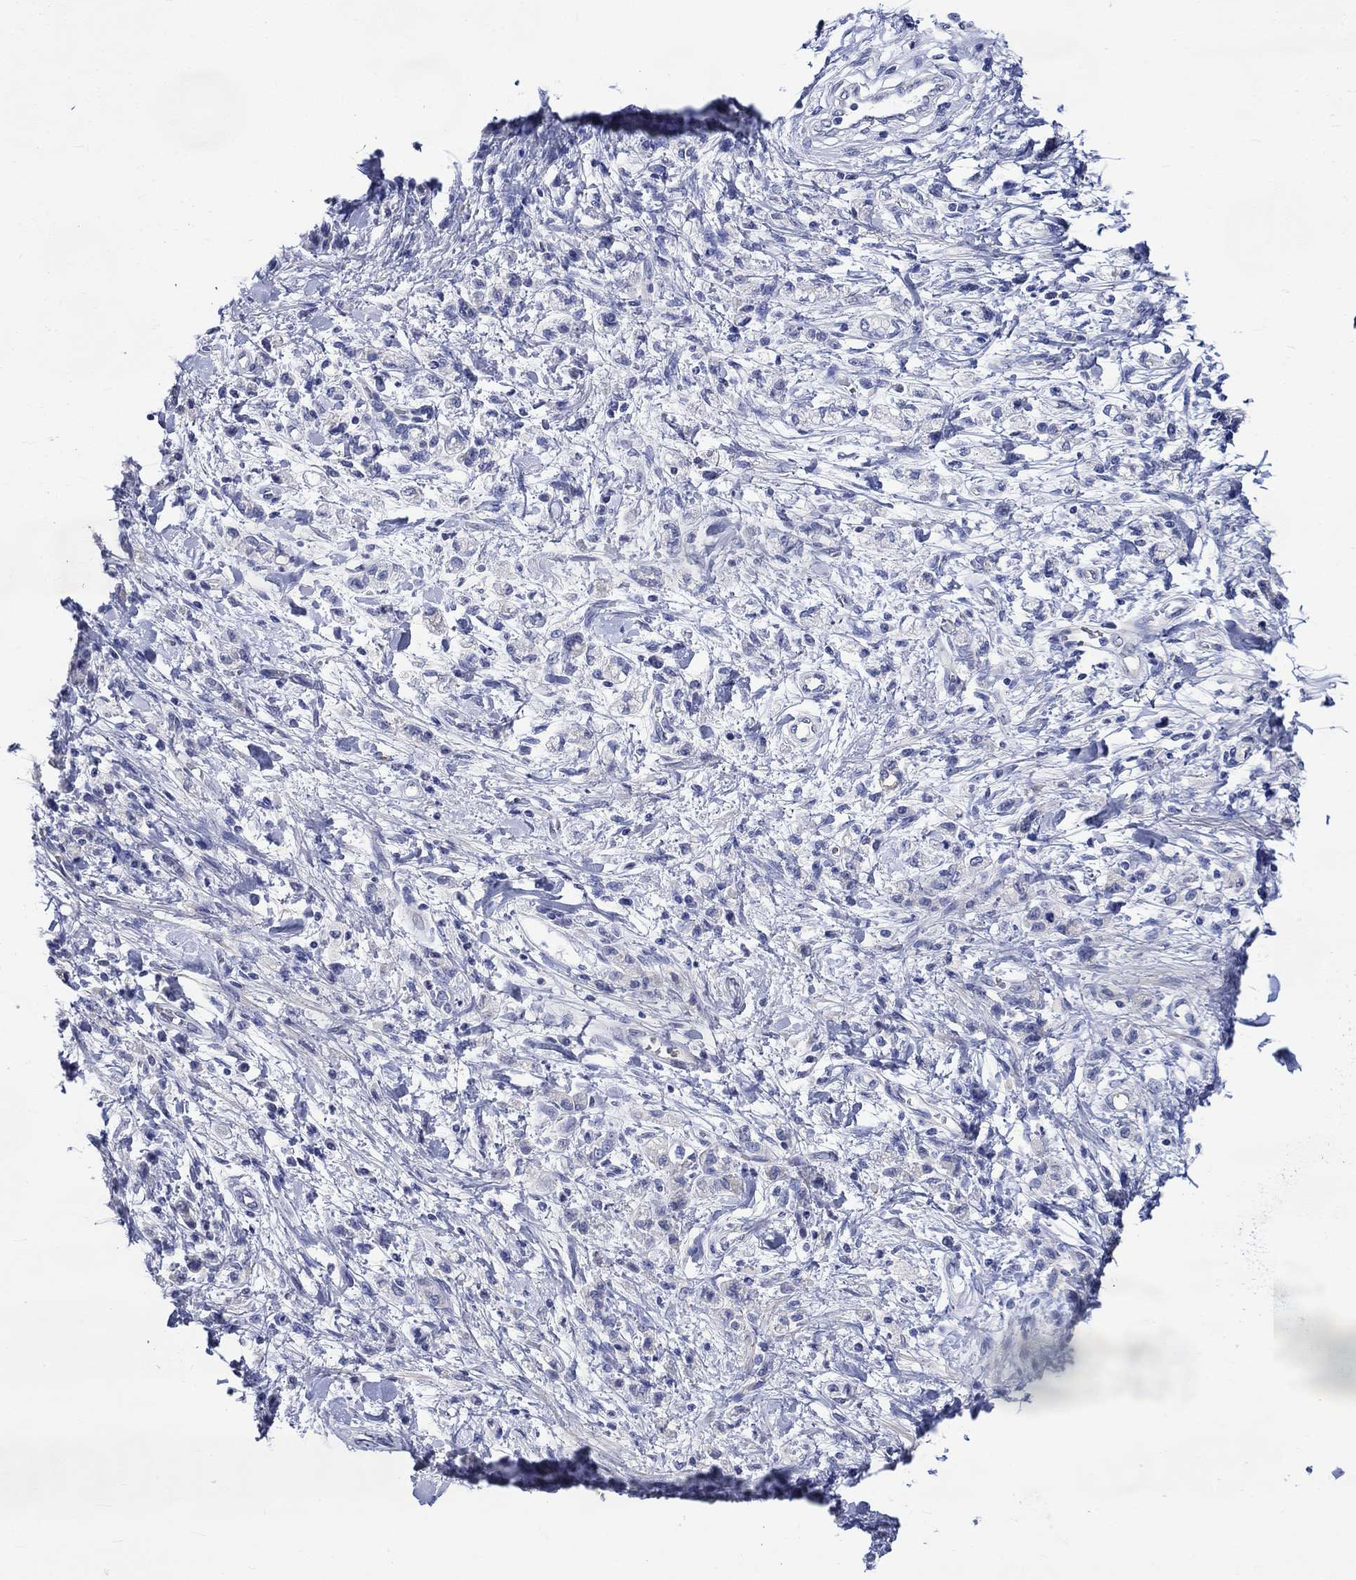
{"staining": {"intensity": "negative", "quantity": "none", "location": "none"}, "tissue": "stomach cancer", "cell_type": "Tumor cells", "image_type": "cancer", "snomed": [{"axis": "morphology", "description": "Adenocarcinoma, NOS"}, {"axis": "topography", "description": "Stomach"}], "caption": "This is an immunohistochemistry (IHC) histopathology image of adenocarcinoma (stomach). There is no expression in tumor cells.", "gene": "NRIP3", "patient": {"sex": "male", "age": 77}}